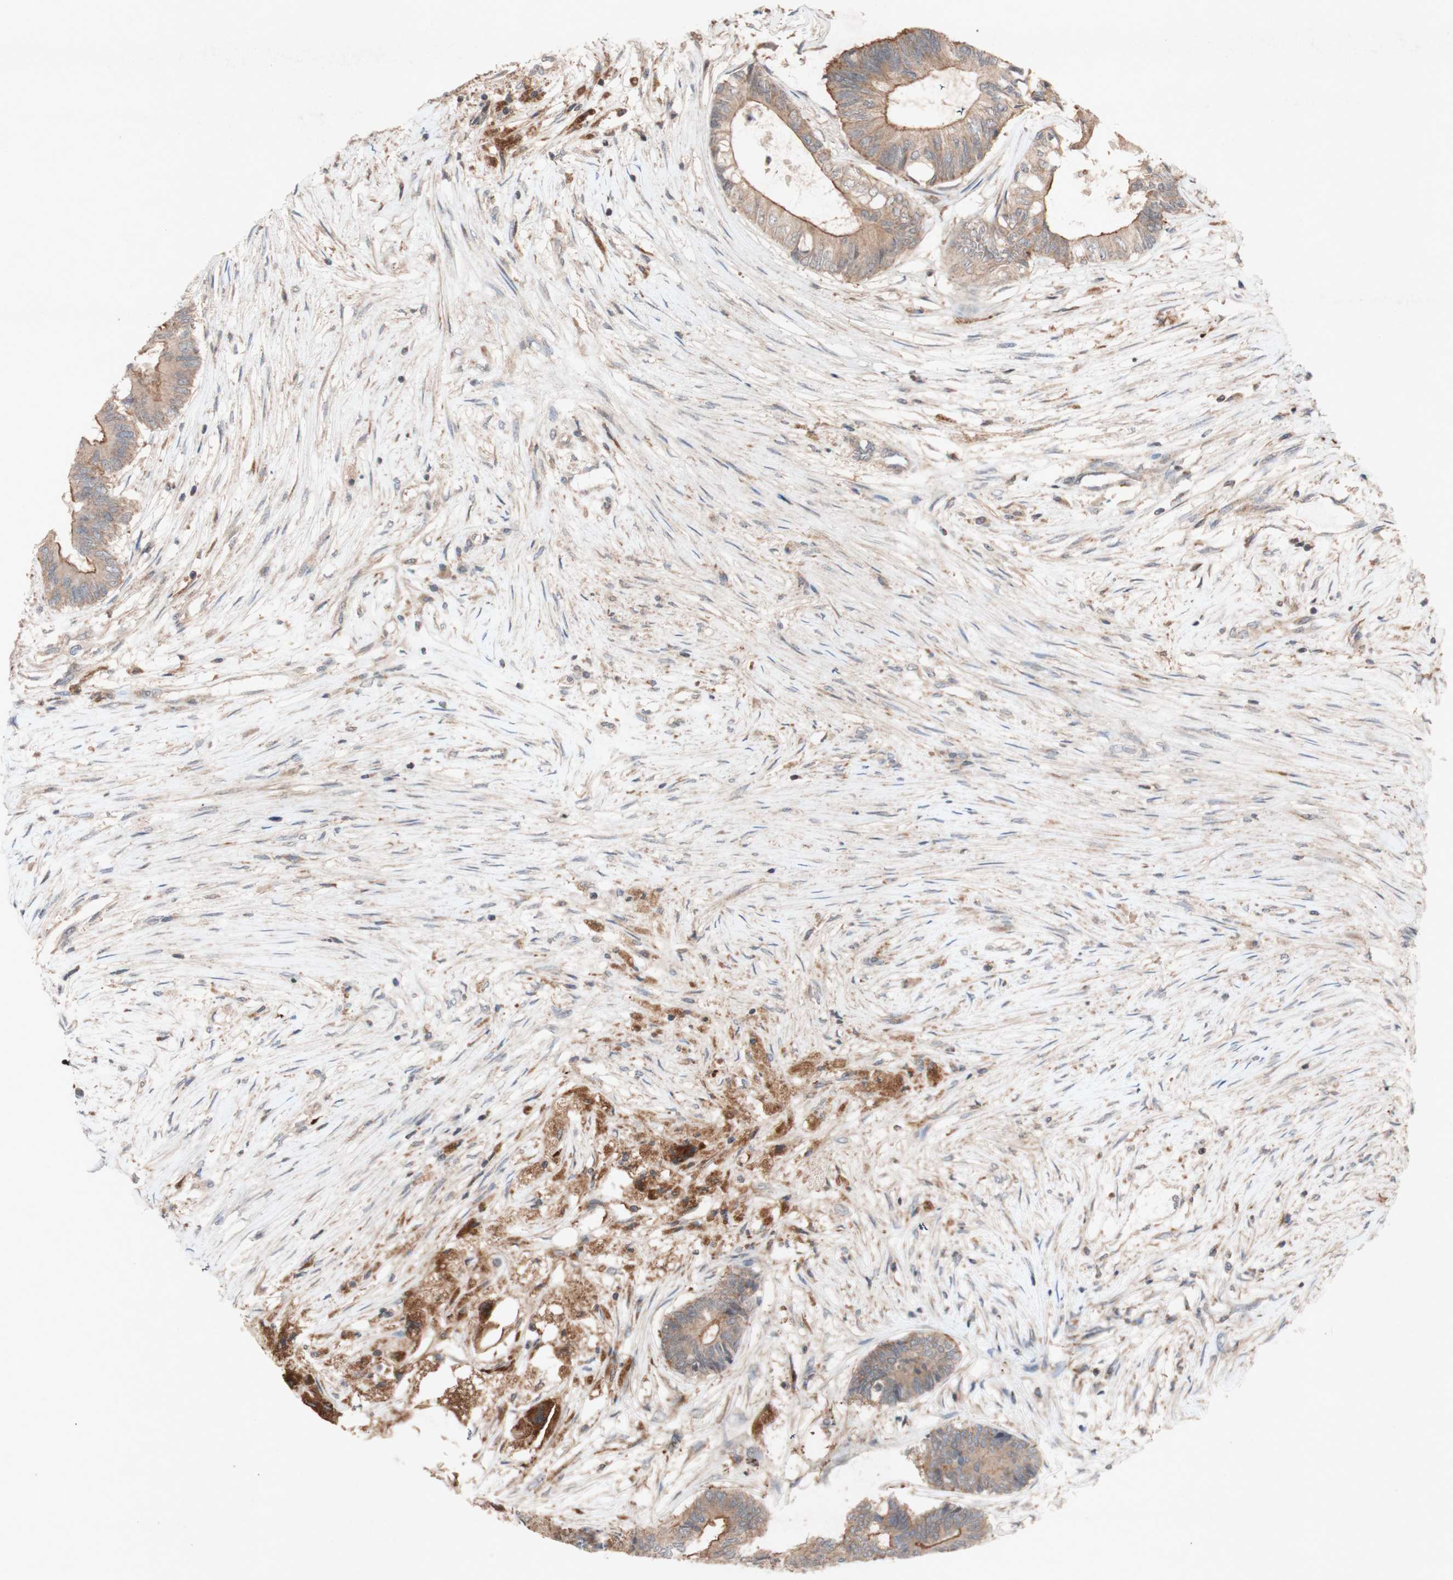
{"staining": {"intensity": "moderate", "quantity": ">75%", "location": "cytoplasmic/membranous"}, "tissue": "colorectal cancer", "cell_type": "Tumor cells", "image_type": "cancer", "snomed": [{"axis": "morphology", "description": "Adenocarcinoma, NOS"}, {"axis": "topography", "description": "Rectum"}], "caption": "A histopathology image of human colorectal adenocarcinoma stained for a protein displays moderate cytoplasmic/membranous brown staining in tumor cells.", "gene": "ATP6V1F", "patient": {"sex": "male", "age": 63}}